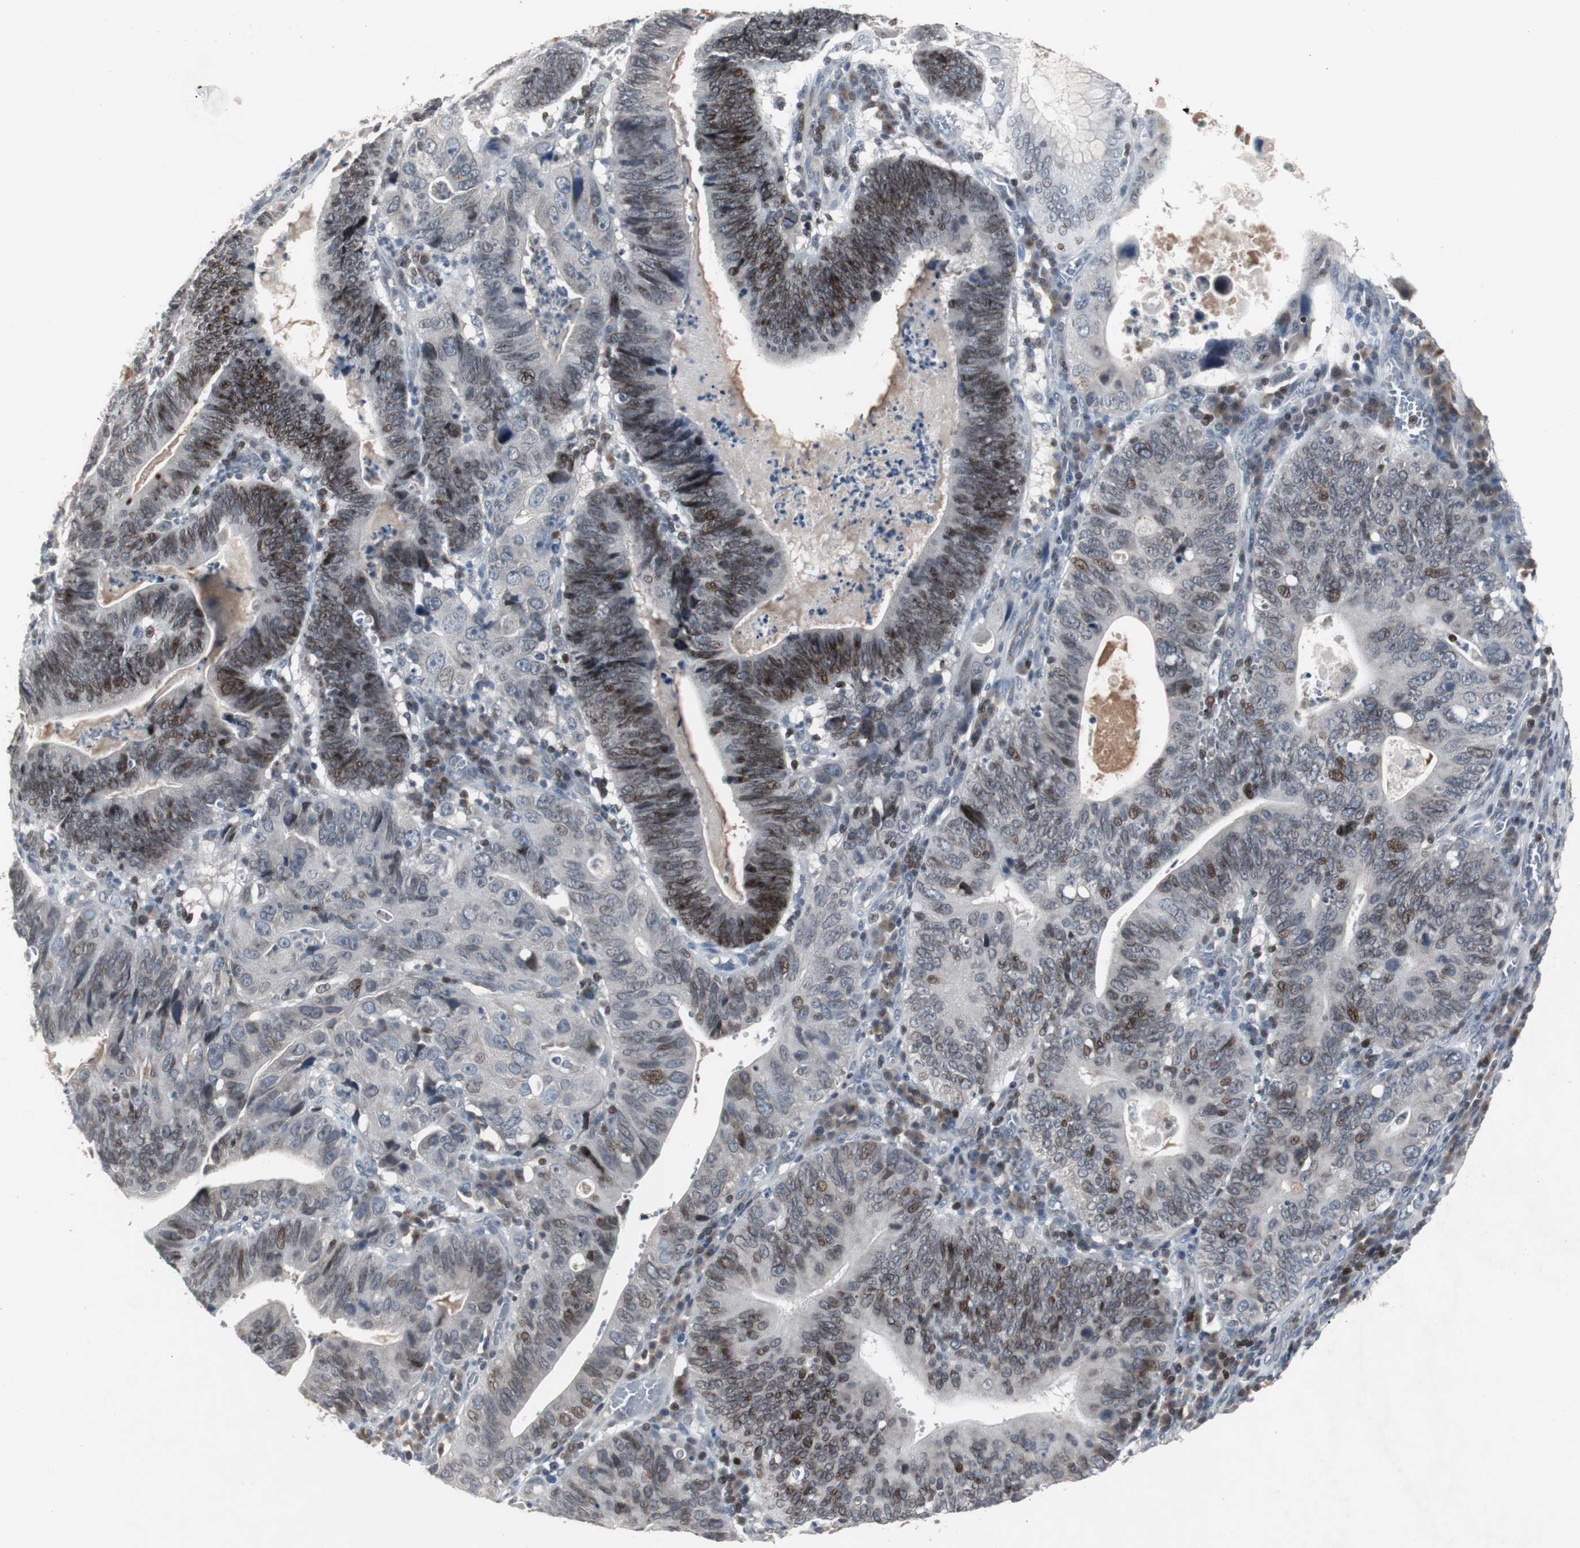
{"staining": {"intensity": "moderate", "quantity": "25%-75%", "location": "nuclear"}, "tissue": "stomach cancer", "cell_type": "Tumor cells", "image_type": "cancer", "snomed": [{"axis": "morphology", "description": "Adenocarcinoma, NOS"}, {"axis": "topography", "description": "Stomach"}], "caption": "Protein analysis of stomach cancer tissue shows moderate nuclear expression in approximately 25%-75% of tumor cells. The protein of interest is shown in brown color, while the nuclei are stained blue.", "gene": "ZNF396", "patient": {"sex": "male", "age": 59}}